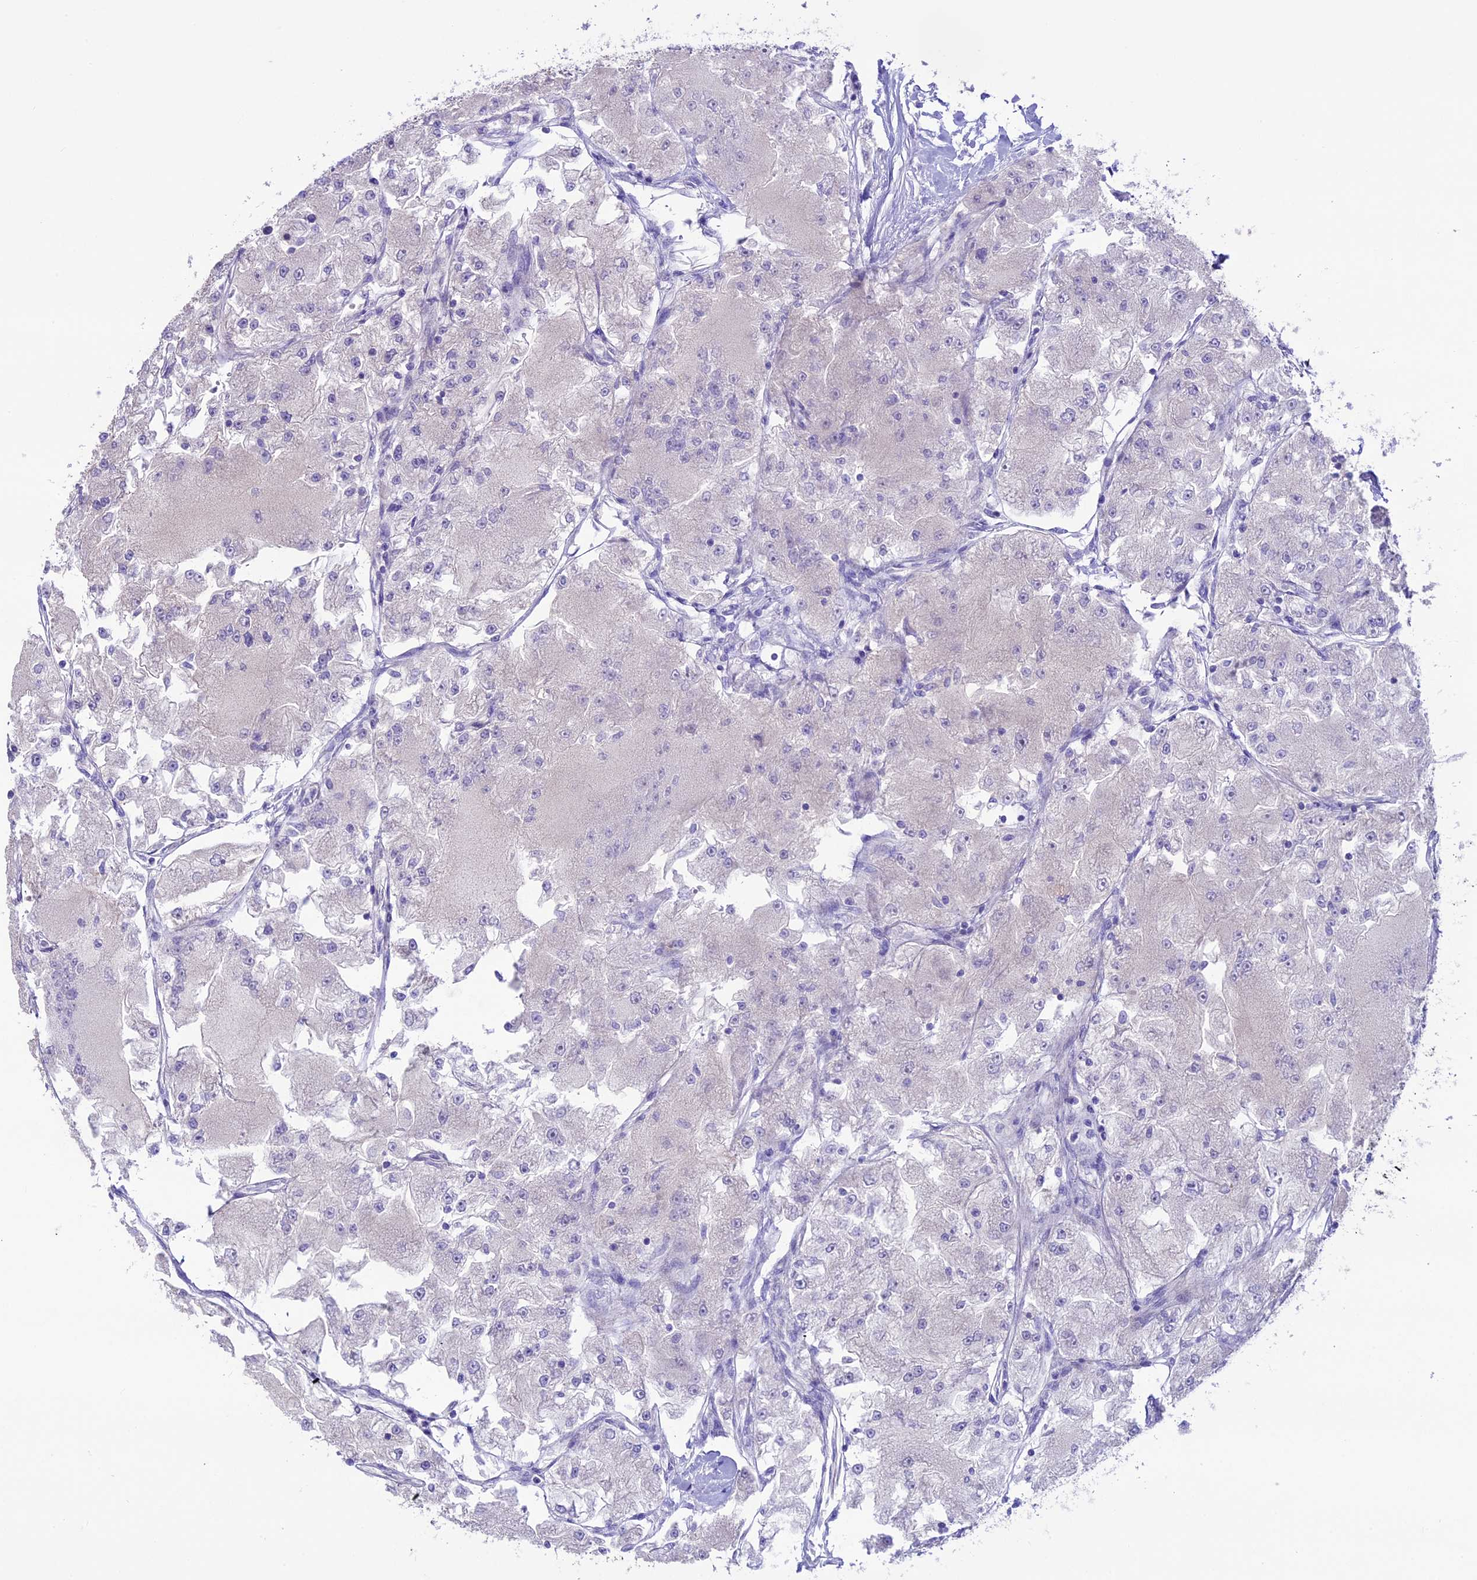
{"staining": {"intensity": "negative", "quantity": "none", "location": "none"}, "tissue": "renal cancer", "cell_type": "Tumor cells", "image_type": "cancer", "snomed": [{"axis": "morphology", "description": "Adenocarcinoma, NOS"}, {"axis": "topography", "description": "Kidney"}], "caption": "Renal cancer stained for a protein using immunohistochemistry (IHC) reveals no positivity tumor cells.", "gene": "TCP11L2", "patient": {"sex": "female", "age": 72}}